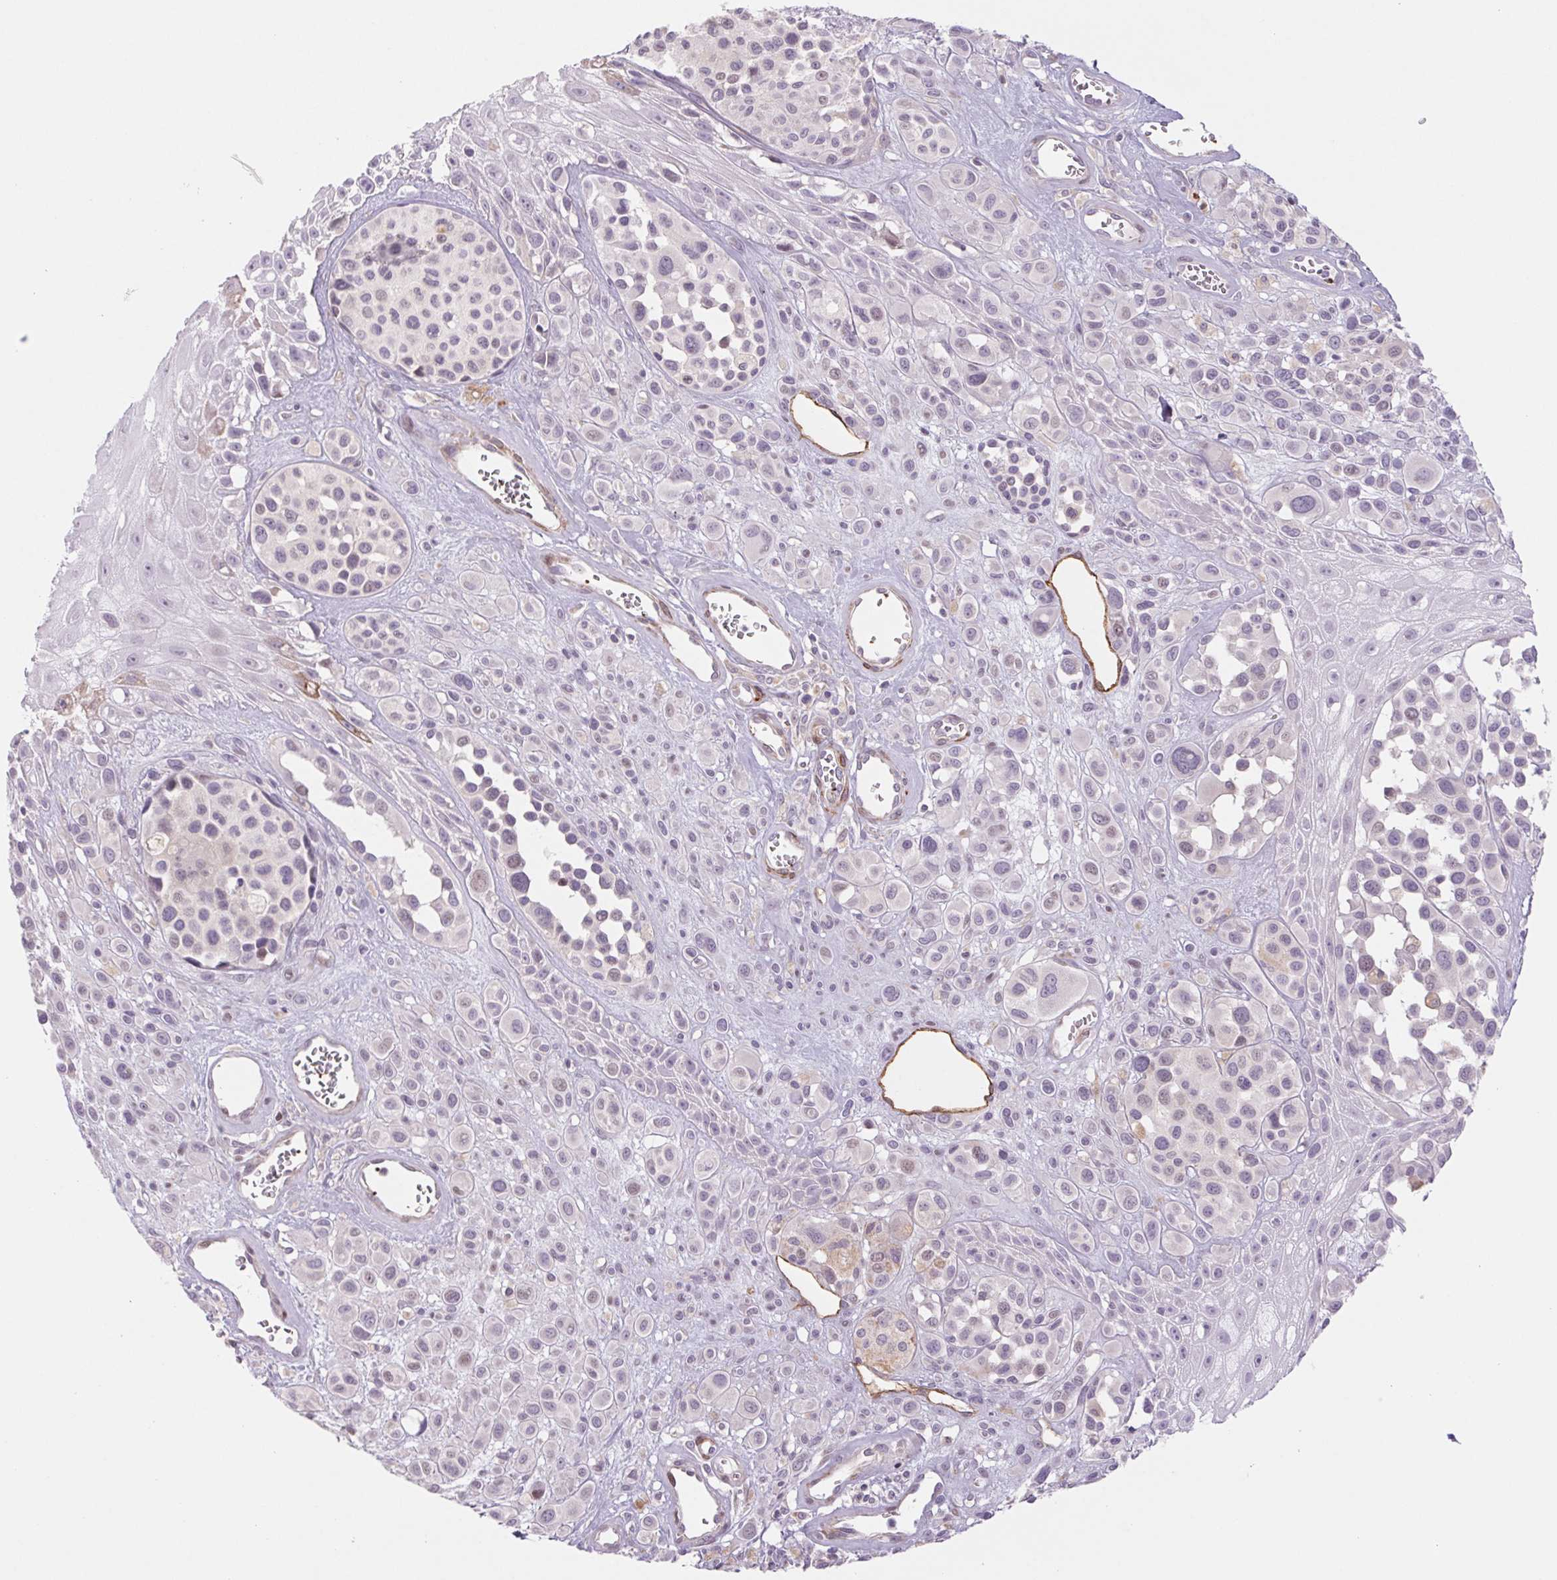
{"staining": {"intensity": "negative", "quantity": "none", "location": "none"}, "tissue": "melanoma", "cell_type": "Tumor cells", "image_type": "cancer", "snomed": [{"axis": "morphology", "description": "Malignant melanoma, NOS"}, {"axis": "topography", "description": "Skin"}], "caption": "This is an immunohistochemistry image of malignant melanoma. There is no expression in tumor cells.", "gene": "MS4A13", "patient": {"sex": "male", "age": 77}}